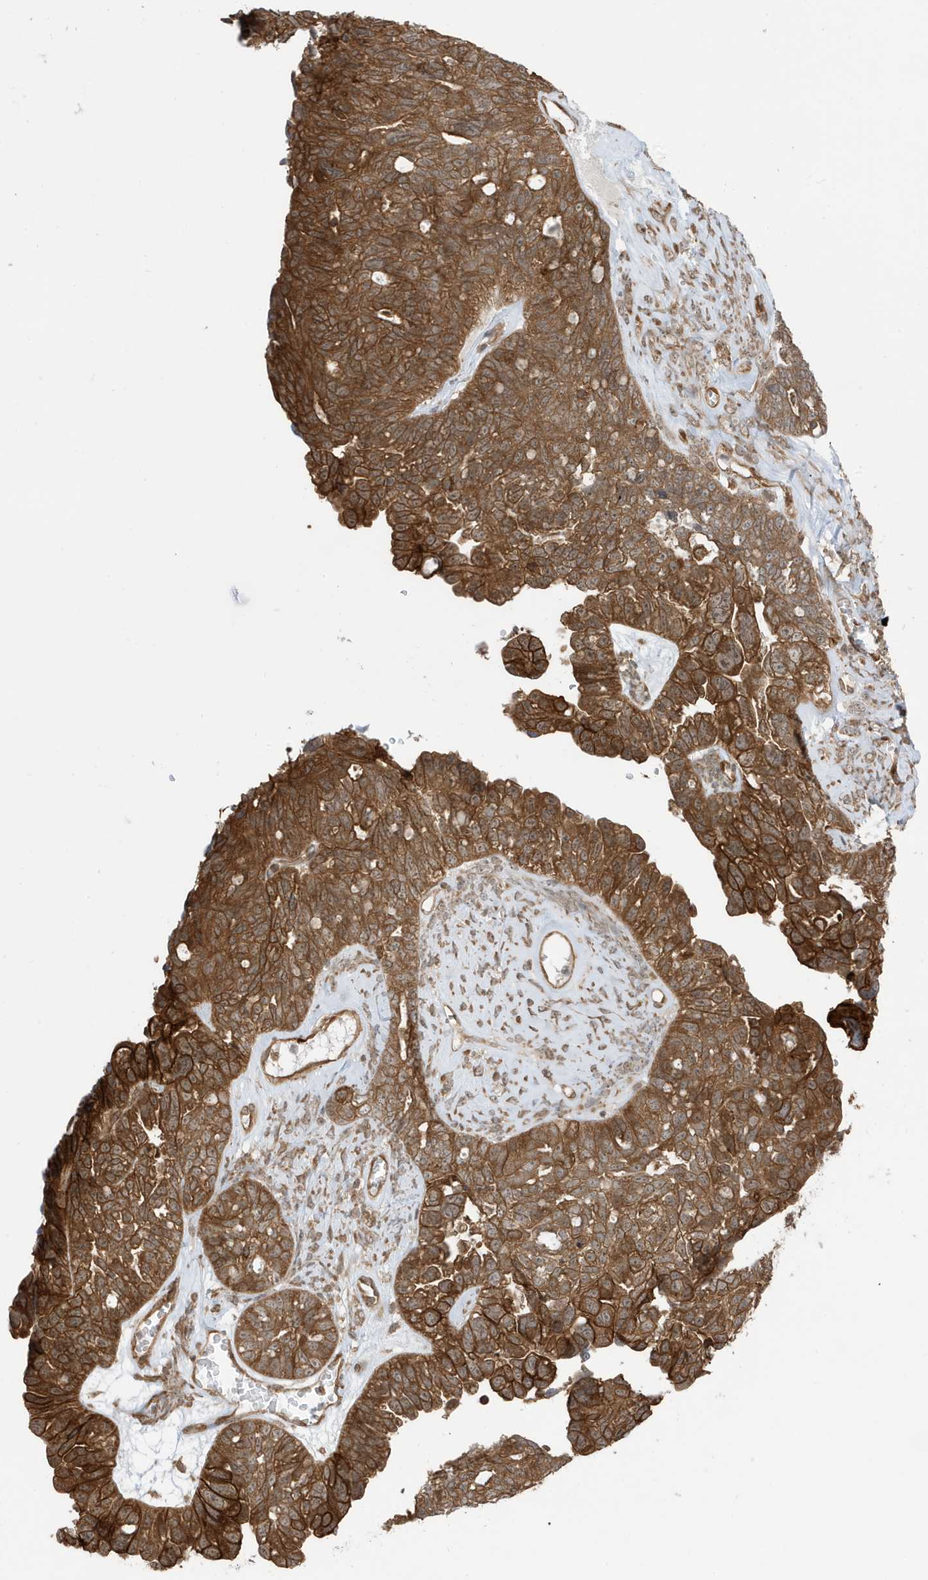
{"staining": {"intensity": "strong", "quantity": ">75%", "location": "cytoplasmic/membranous"}, "tissue": "ovarian cancer", "cell_type": "Tumor cells", "image_type": "cancer", "snomed": [{"axis": "morphology", "description": "Cystadenocarcinoma, serous, NOS"}, {"axis": "topography", "description": "Ovary"}], "caption": "A micrograph showing strong cytoplasmic/membranous expression in approximately >75% of tumor cells in ovarian cancer, as visualized by brown immunohistochemical staining.", "gene": "CDC42EP3", "patient": {"sex": "female", "age": 79}}